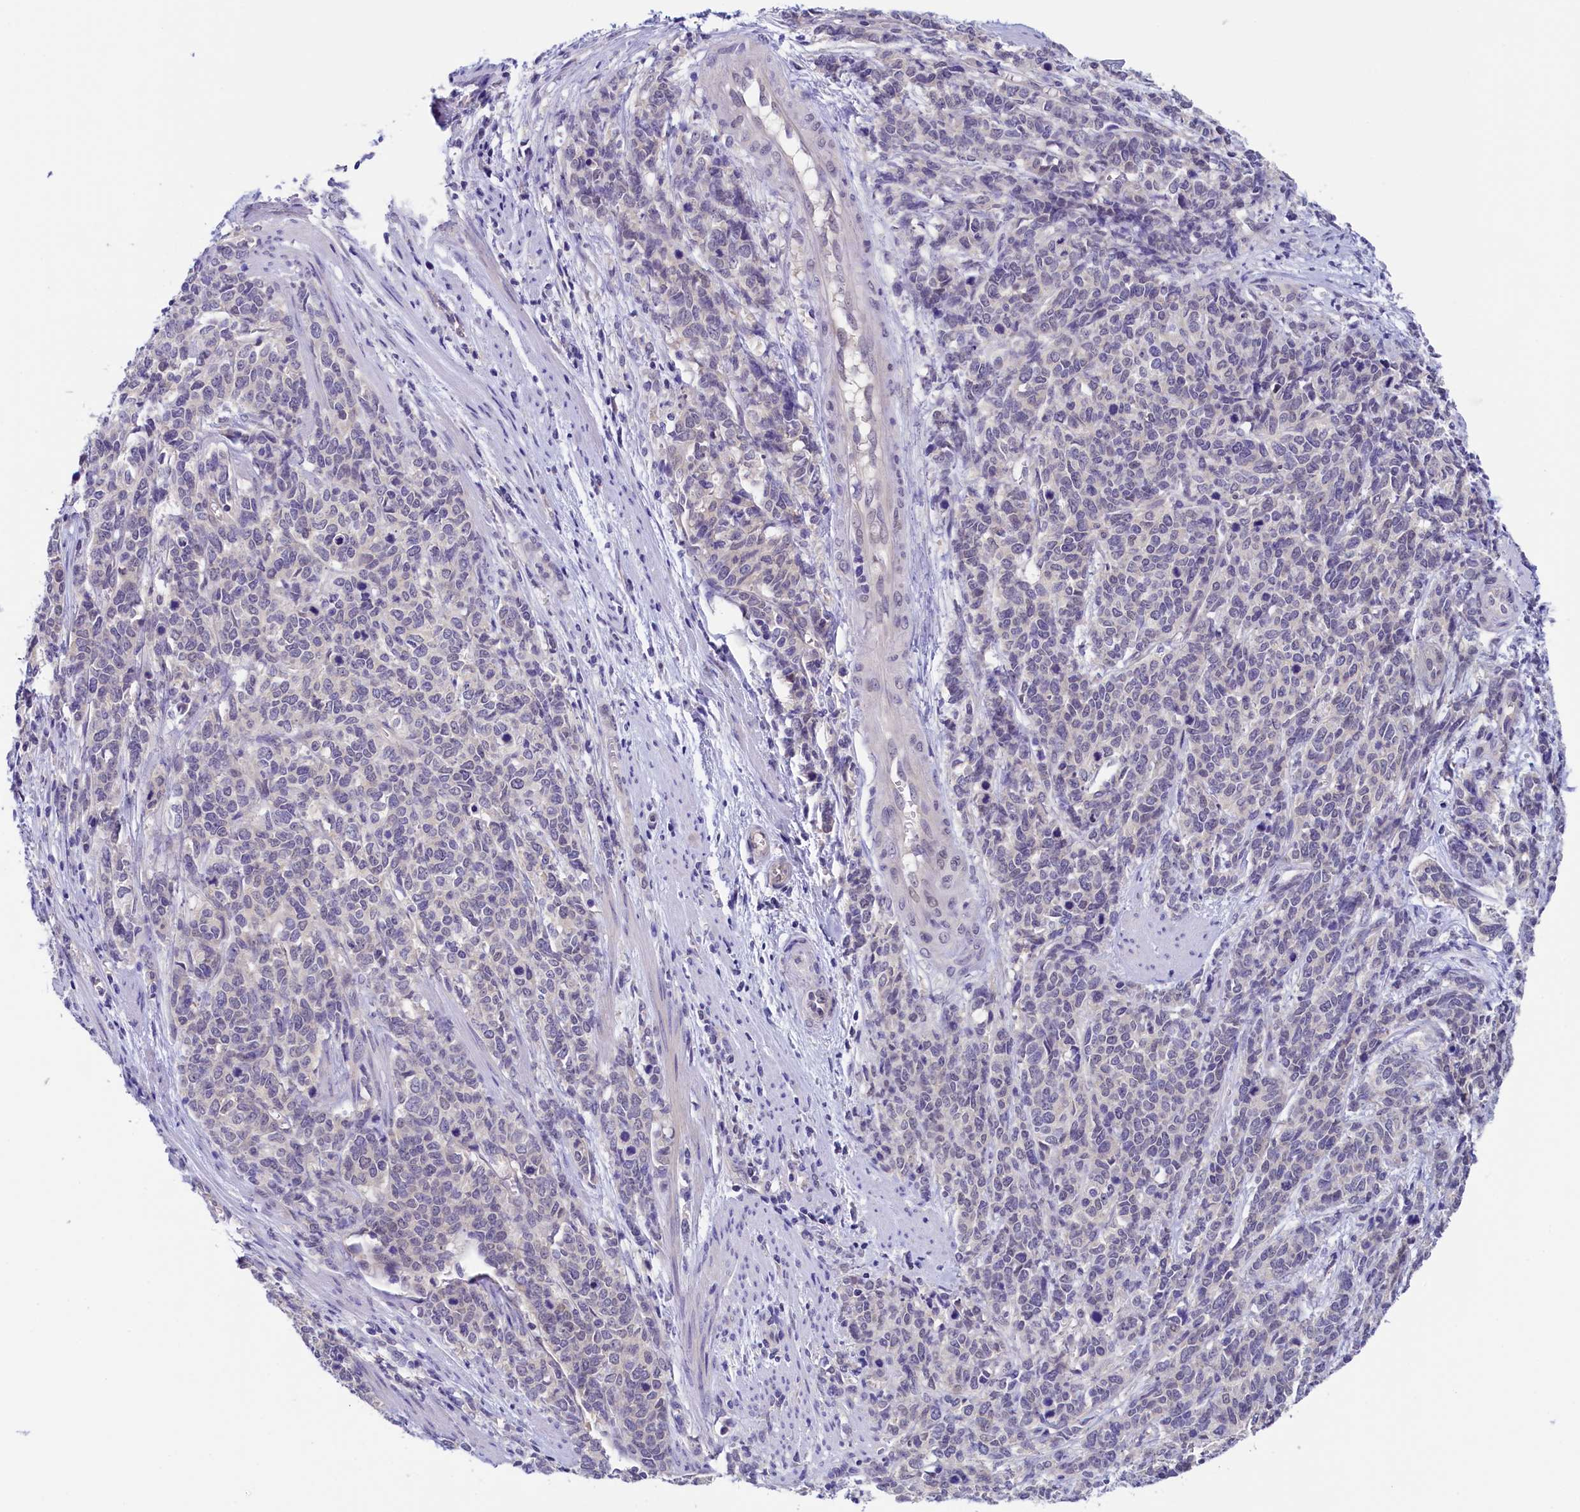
{"staining": {"intensity": "negative", "quantity": "none", "location": "none"}, "tissue": "cervical cancer", "cell_type": "Tumor cells", "image_type": "cancer", "snomed": [{"axis": "morphology", "description": "Squamous cell carcinoma, NOS"}, {"axis": "topography", "description": "Cervix"}], "caption": "Squamous cell carcinoma (cervical) was stained to show a protein in brown. There is no significant positivity in tumor cells.", "gene": "FLYWCH2", "patient": {"sex": "female", "age": 60}}